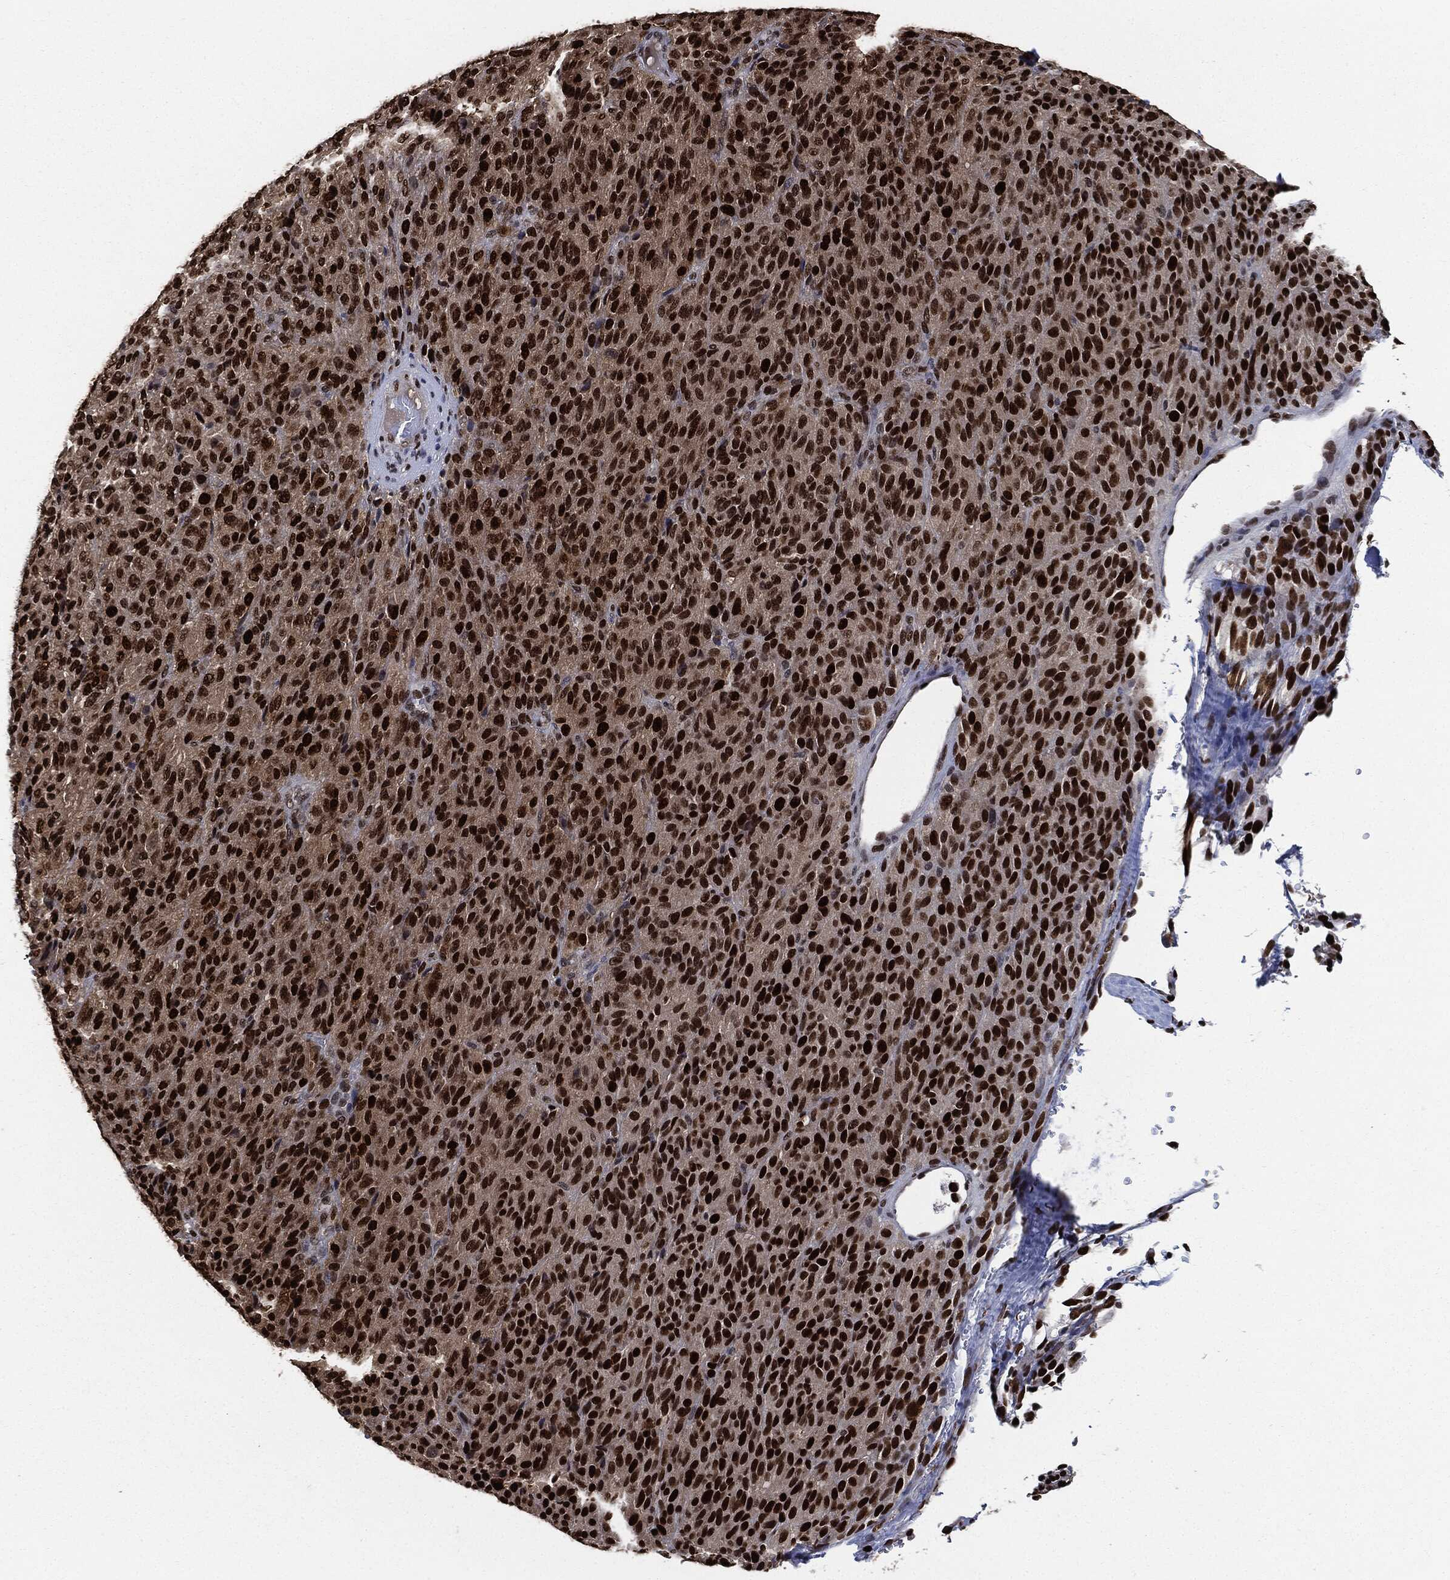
{"staining": {"intensity": "strong", "quantity": ">75%", "location": "nuclear"}, "tissue": "melanoma", "cell_type": "Tumor cells", "image_type": "cancer", "snomed": [{"axis": "morphology", "description": "Malignant melanoma, Metastatic site"}, {"axis": "topography", "description": "Brain"}], "caption": "Malignant melanoma (metastatic site) stained for a protein (brown) exhibits strong nuclear positive positivity in approximately >75% of tumor cells.", "gene": "PCNA", "patient": {"sex": "female", "age": 56}}